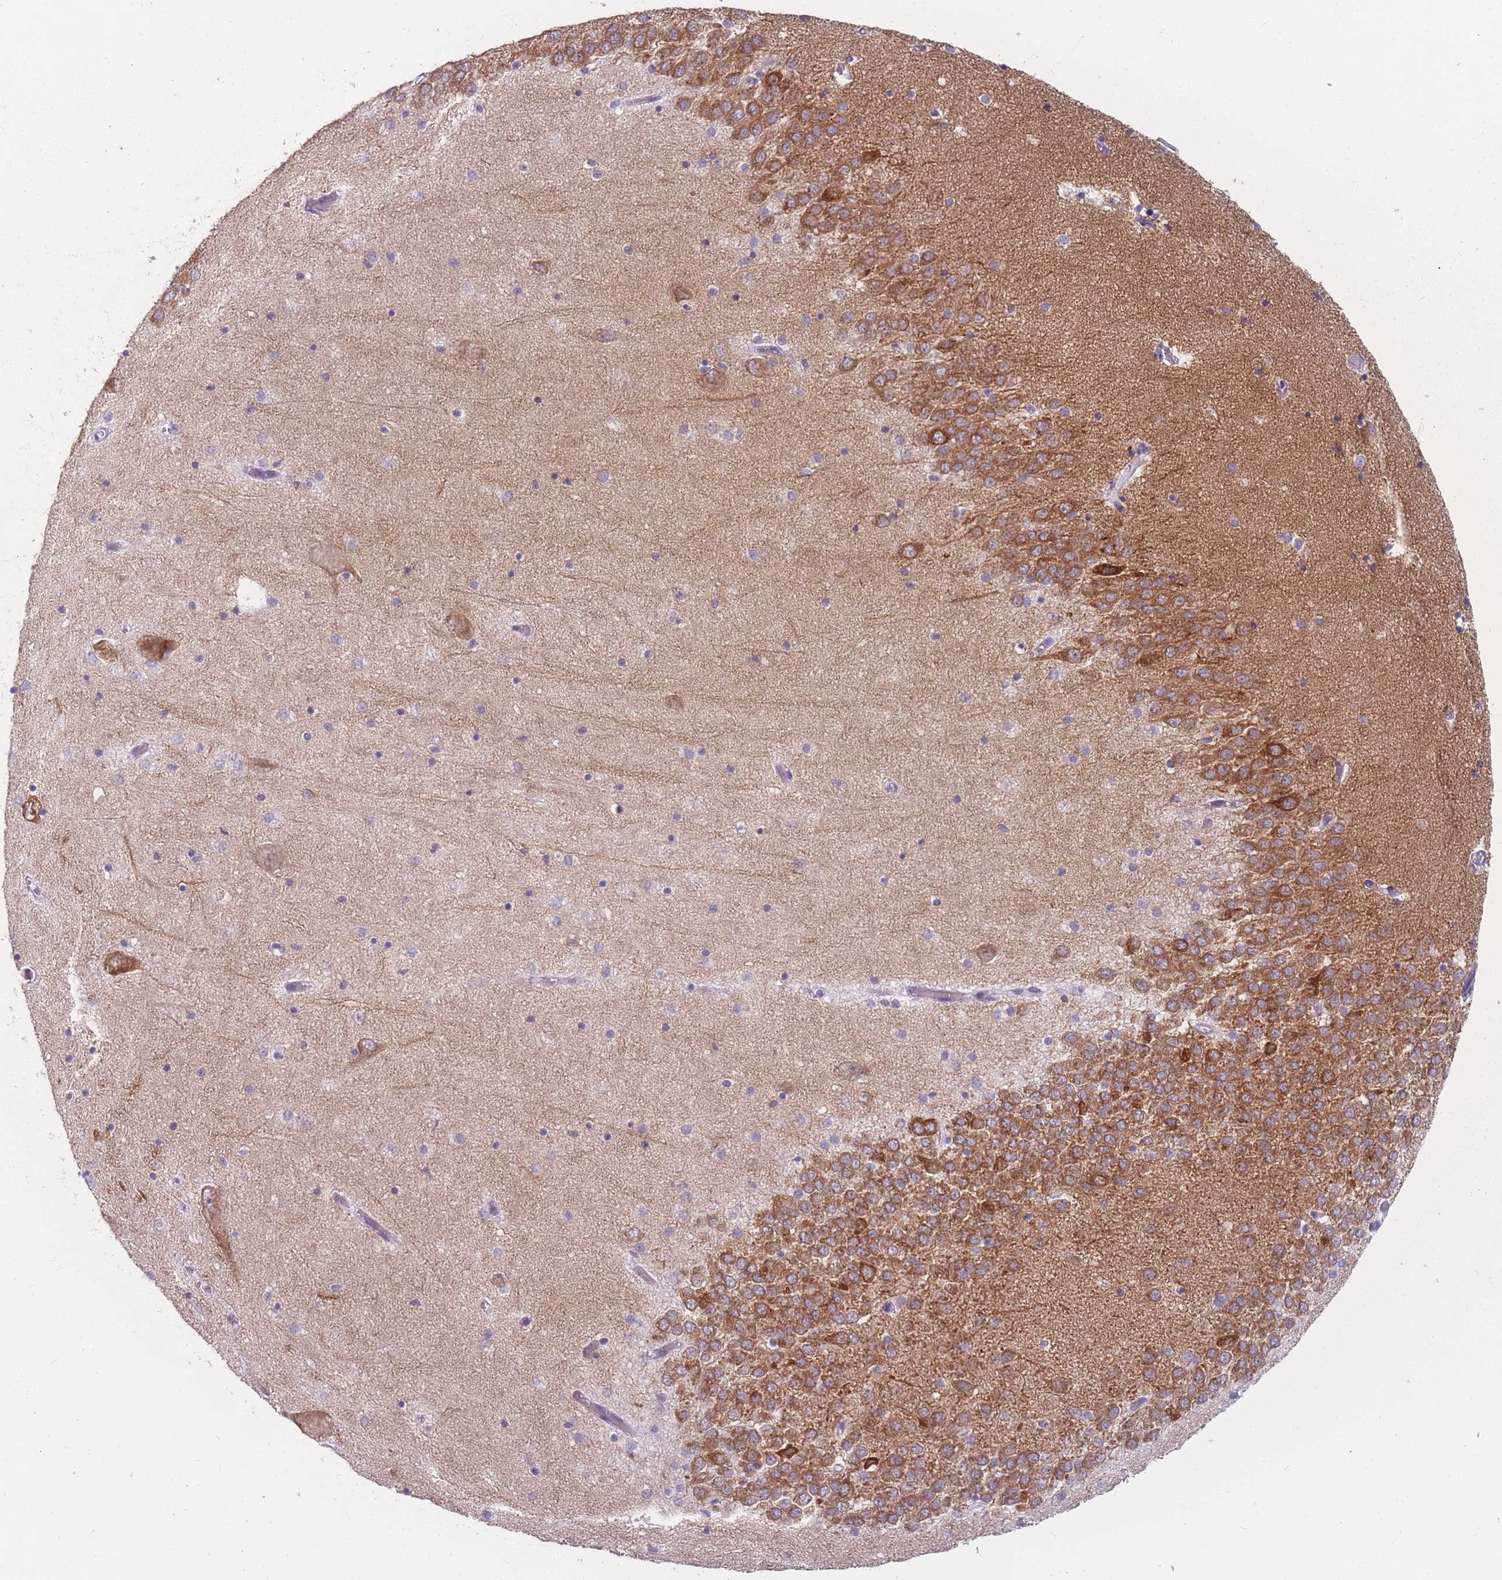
{"staining": {"intensity": "negative", "quantity": "none", "location": "none"}, "tissue": "hippocampus", "cell_type": "Glial cells", "image_type": "normal", "snomed": [{"axis": "morphology", "description": "Normal tissue, NOS"}, {"axis": "topography", "description": "Hippocampus"}], "caption": "Glial cells are negative for brown protein staining in benign hippocampus.", "gene": "PPFIA3", "patient": {"sex": "male", "age": 70}}